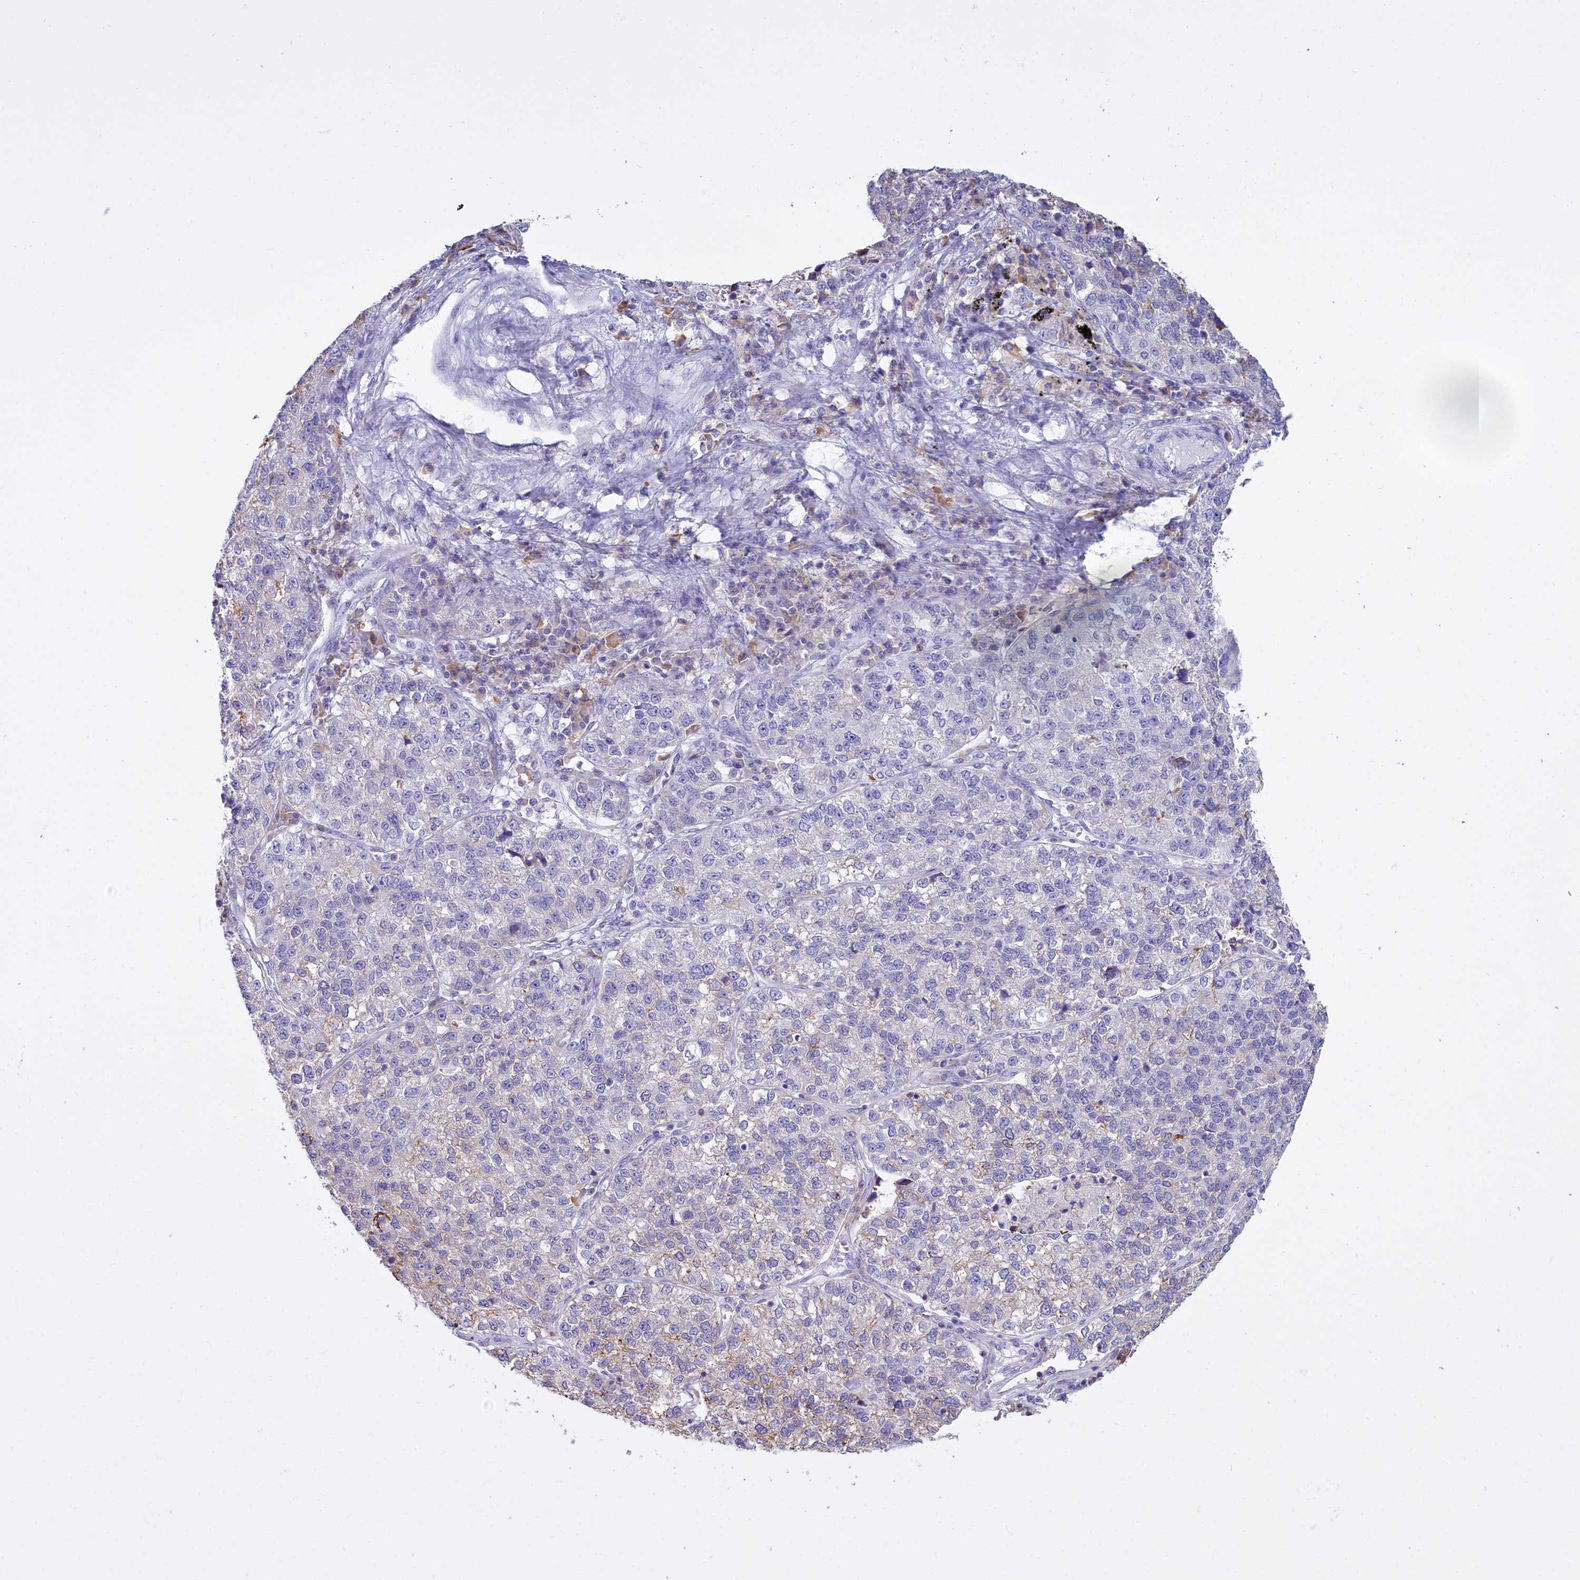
{"staining": {"intensity": "negative", "quantity": "none", "location": "none"}, "tissue": "lung cancer", "cell_type": "Tumor cells", "image_type": "cancer", "snomed": [{"axis": "morphology", "description": "Adenocarcinoma, NOS"}, {"axis": "topography", "description": "Lung"}], "caption": "Tumor cells show no significant protein positivity in lung adenocarcinoma.", "gene": "CD5", "patient": {"sex": "male", "age": 49}}